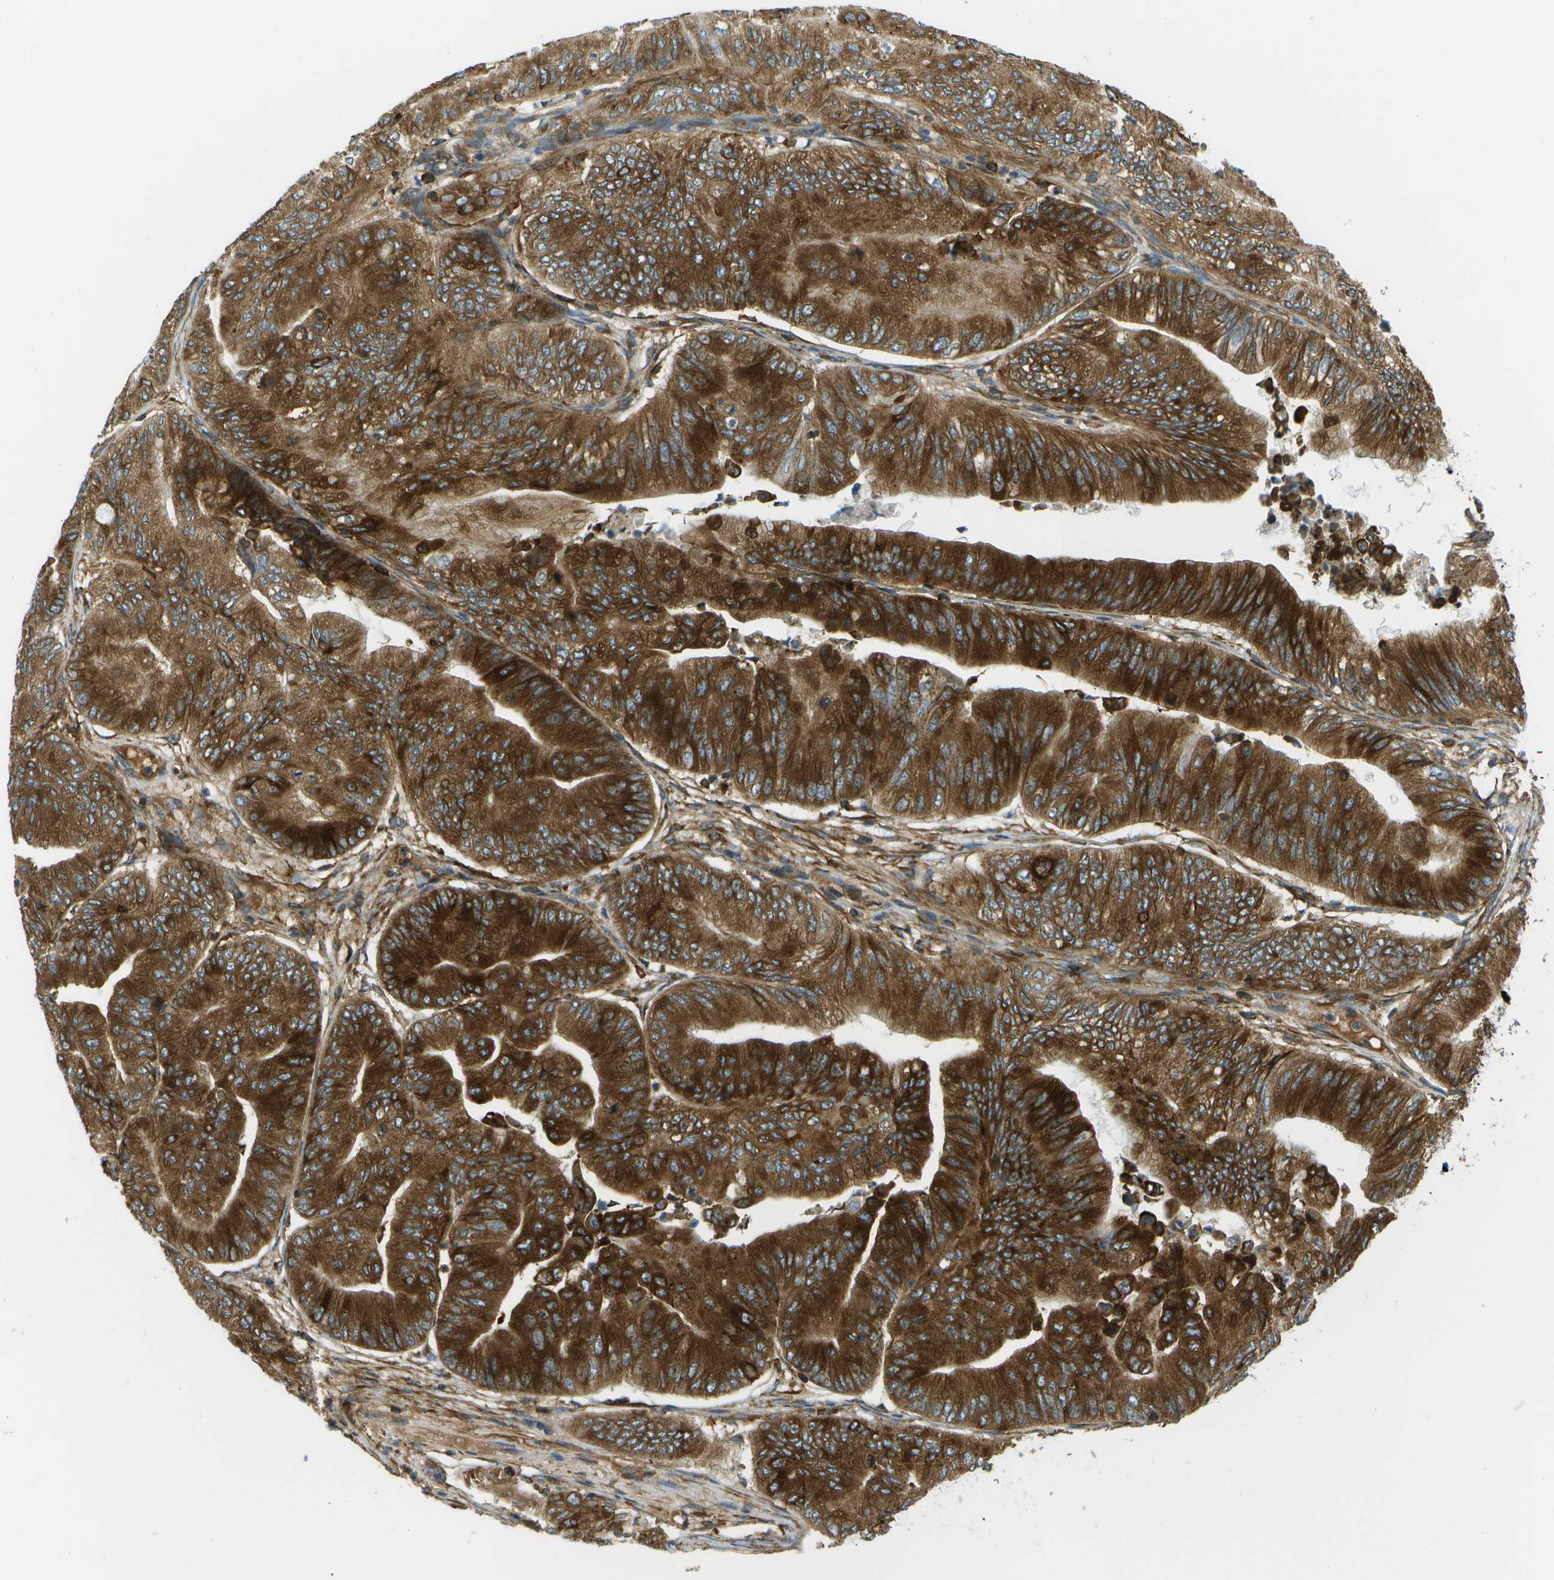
{"staining": {"intensity": "strong", "quantity": ">75%", "location": "cytoplasmic/membranous"}, "tissue": "ovarian cancer", "cell_type": "Tumor cells", "image_type": "cancer", "snomed": [{"axis": "morphology", "description": "Cystadenocarcinoma, mucinous, NOS"}, {"axis": "topography", "description": "Ovary"}], "caption": "A brown stain highlights strong cytoplasmic/membranous positivity of a protein in human ovarian cancer tumor cells.", "gene": "TMTC1", "patient": {"sex": "female", "age": 61}}